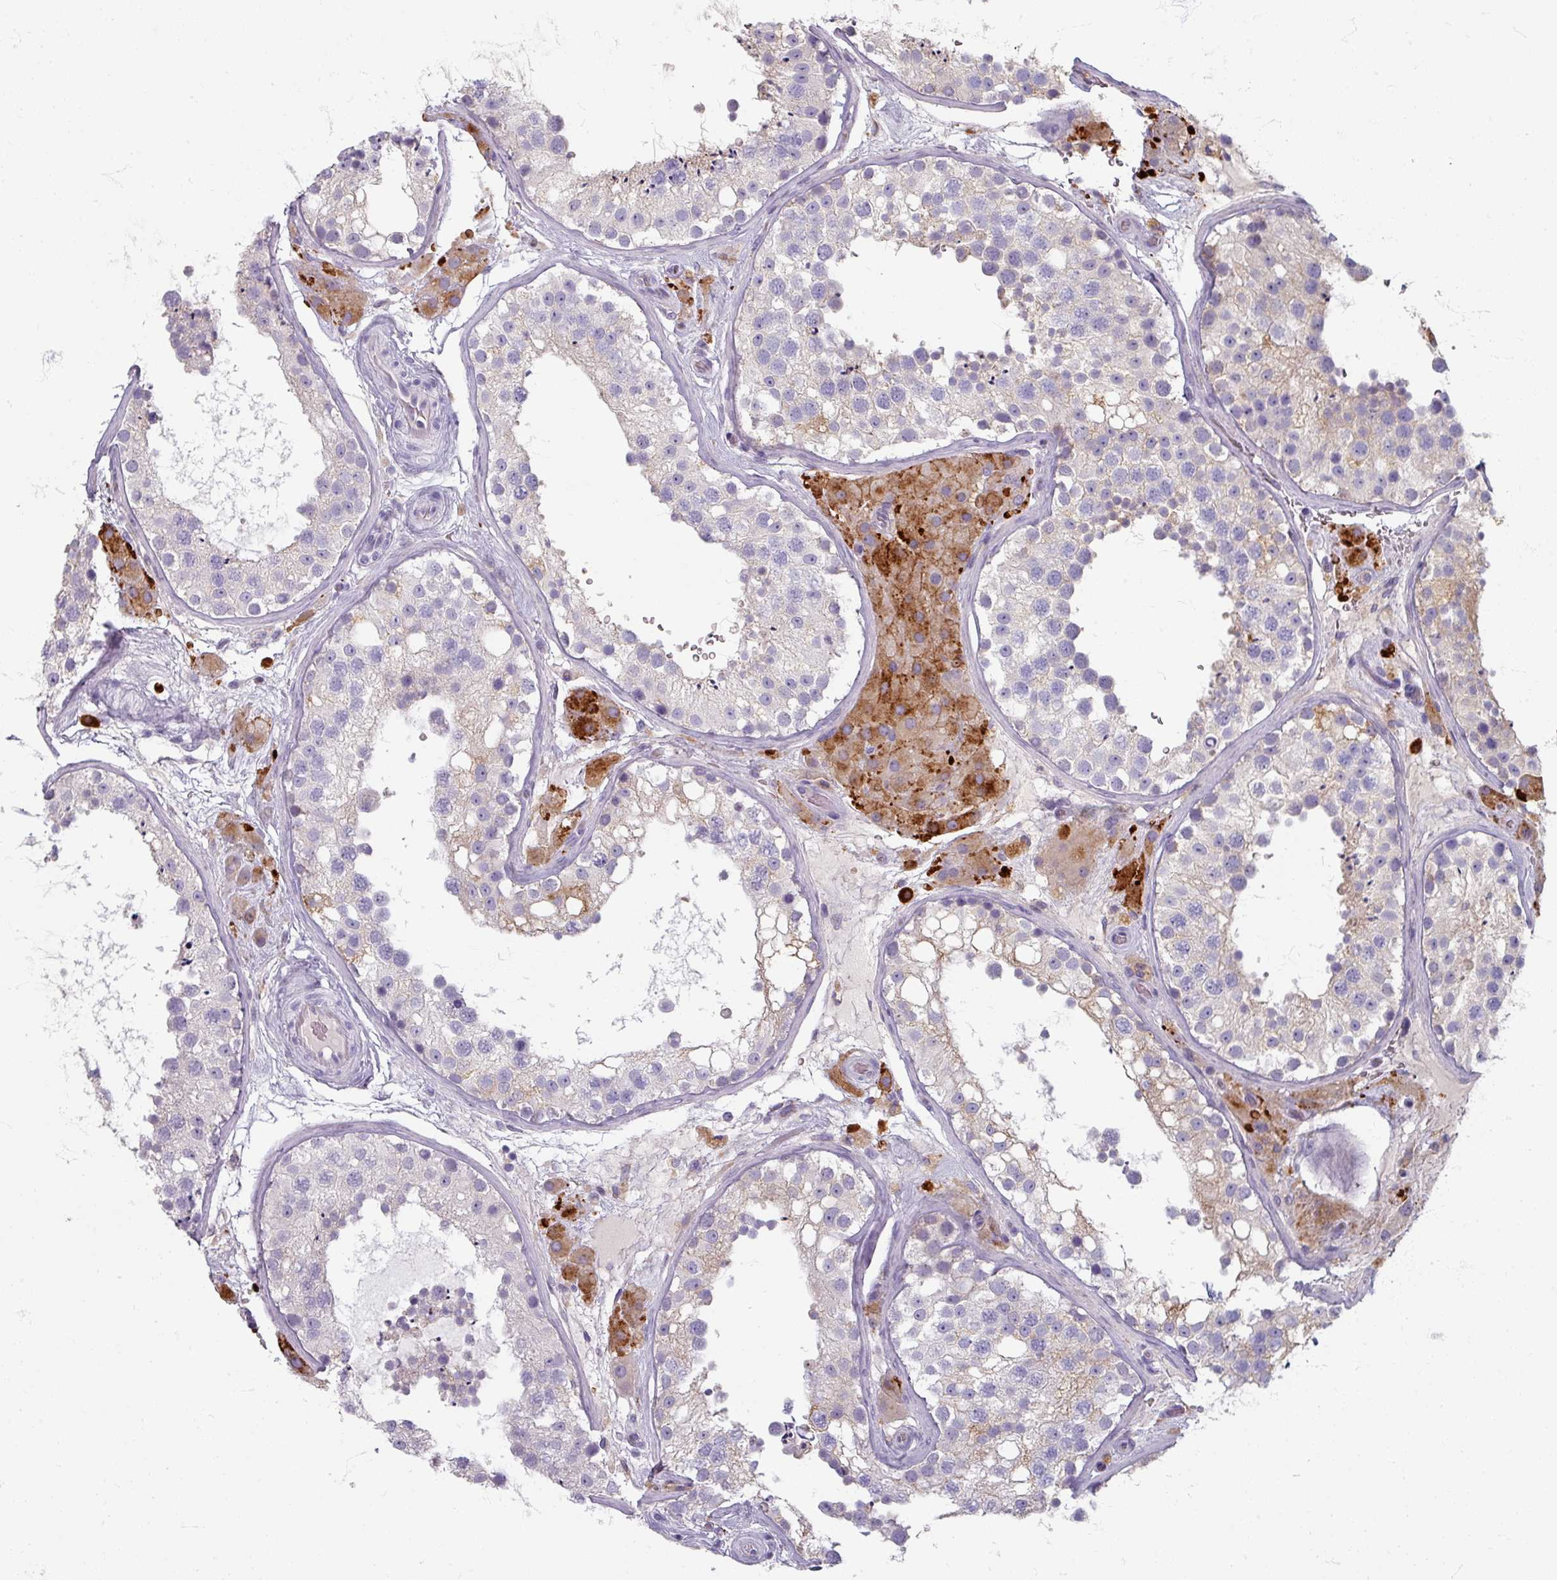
{"staining": {"intensity": "negative", "quantity": "none", "location": "none"}, "tissue": "testis", "cell_type": "Cells in seminiferous ducts", "image_type": "normal", "snomed": [{"axis": "morphology", "description": "Normal tissue, NOS"}, {"axis": "topography", "description": "Testis"}], "caption": "Micrograph shows no significant protein positivity in cells in seminiferous ducts of benign testis. (DAB IHC with hematoxylin counter stain).", "gene": "ZNF878", "patient": {"sex": "male", "age": 26}}